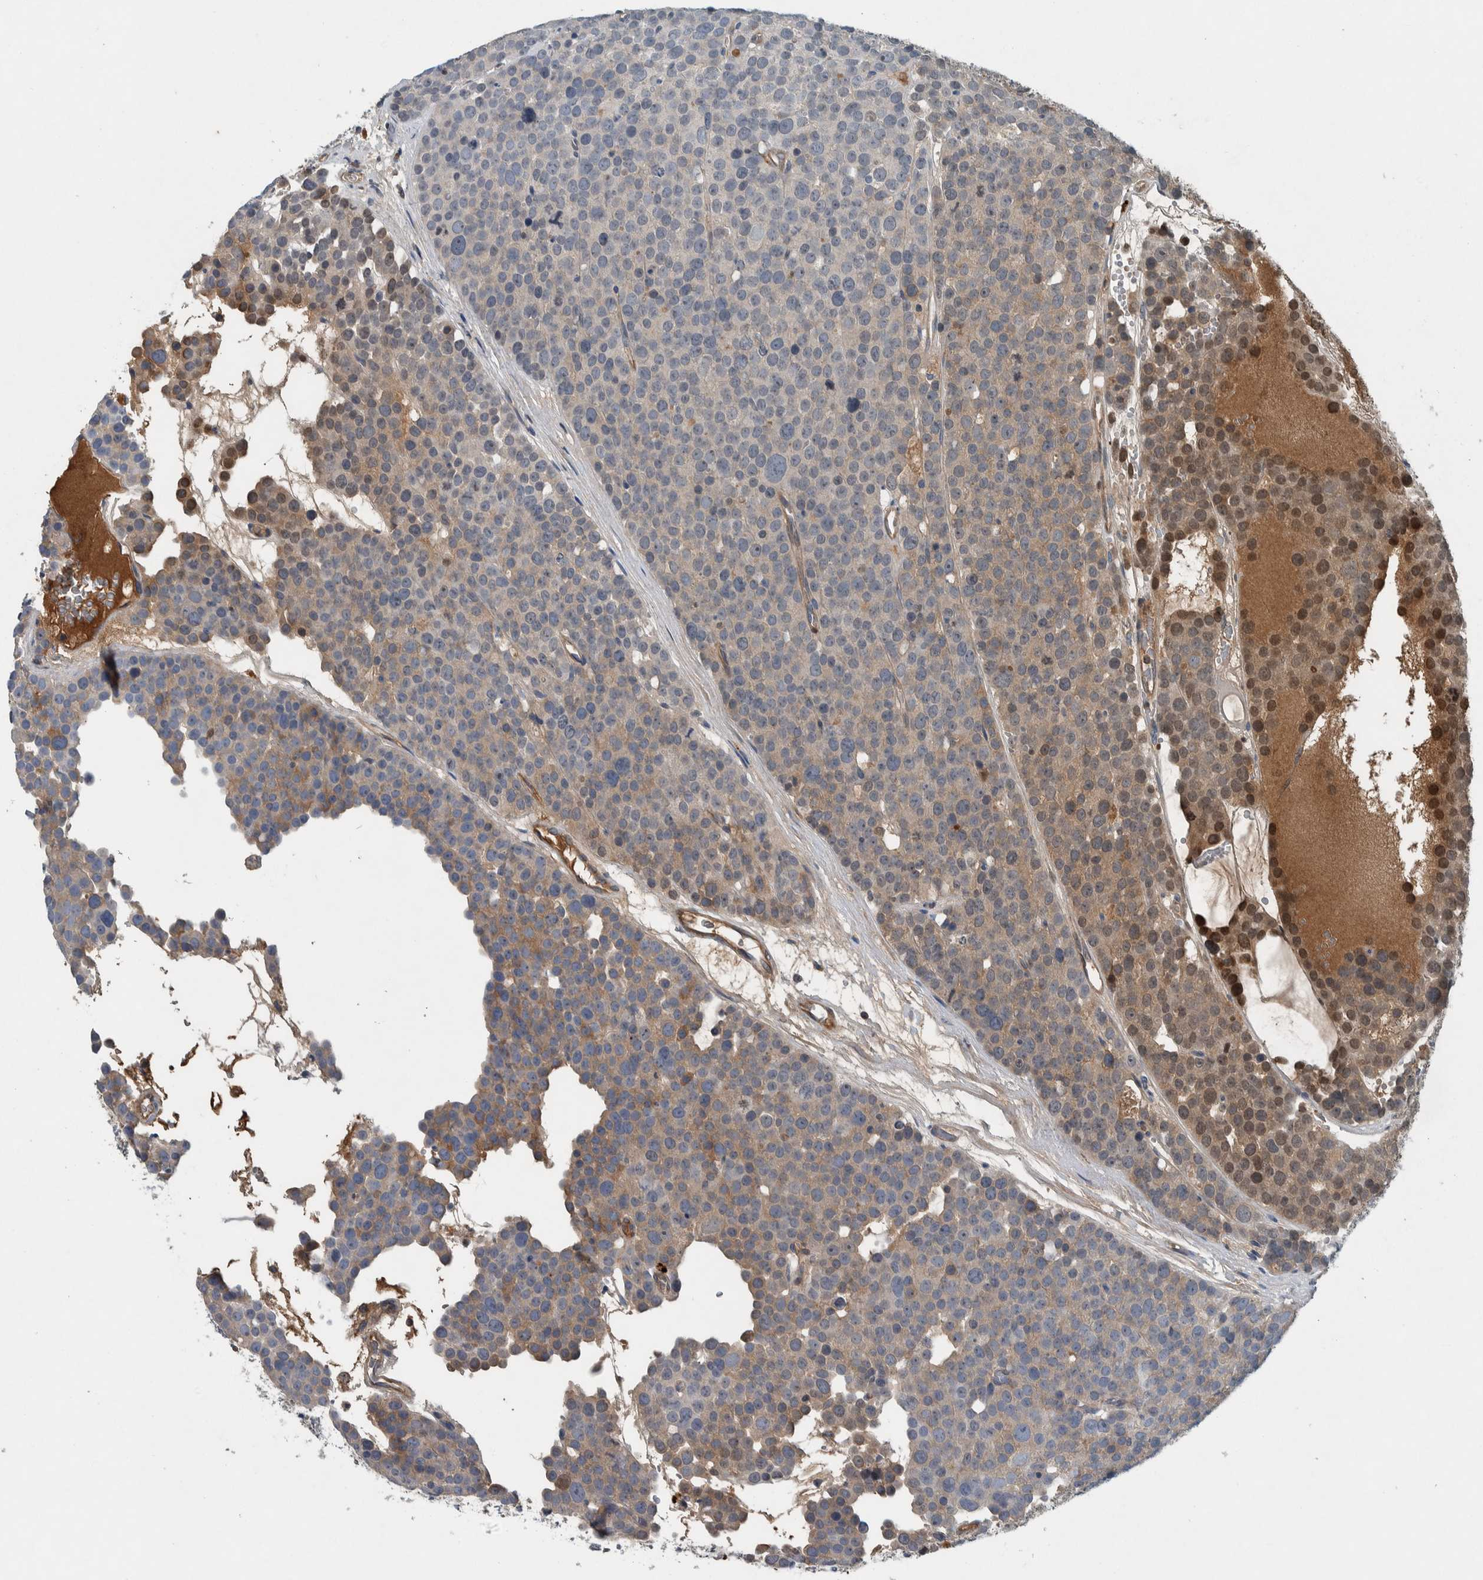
{"staining": {"intensity": "moderate", "quantity": ">75%", "location": "cytoplasmic/membranous,nuclear"}, "tissue": "testis cancer", "cell_type": "Tumor cells", "image_type": "cancer", "snomed": [{"axis": "morphology", "description": "Seminoma, NOS"}, {"axis": "topography", "description": "Testis"}], "caption": "Testis cancer (seminoma) stained with DAB (3,3'-diaminobenzidine) IHC displays medium levels of moderate cytoplasmic/membranous and nuclear expression in about >75% of tumor cells.", "gene": "SERPINC1", "patient": {"sex": "male", "age": 71}}